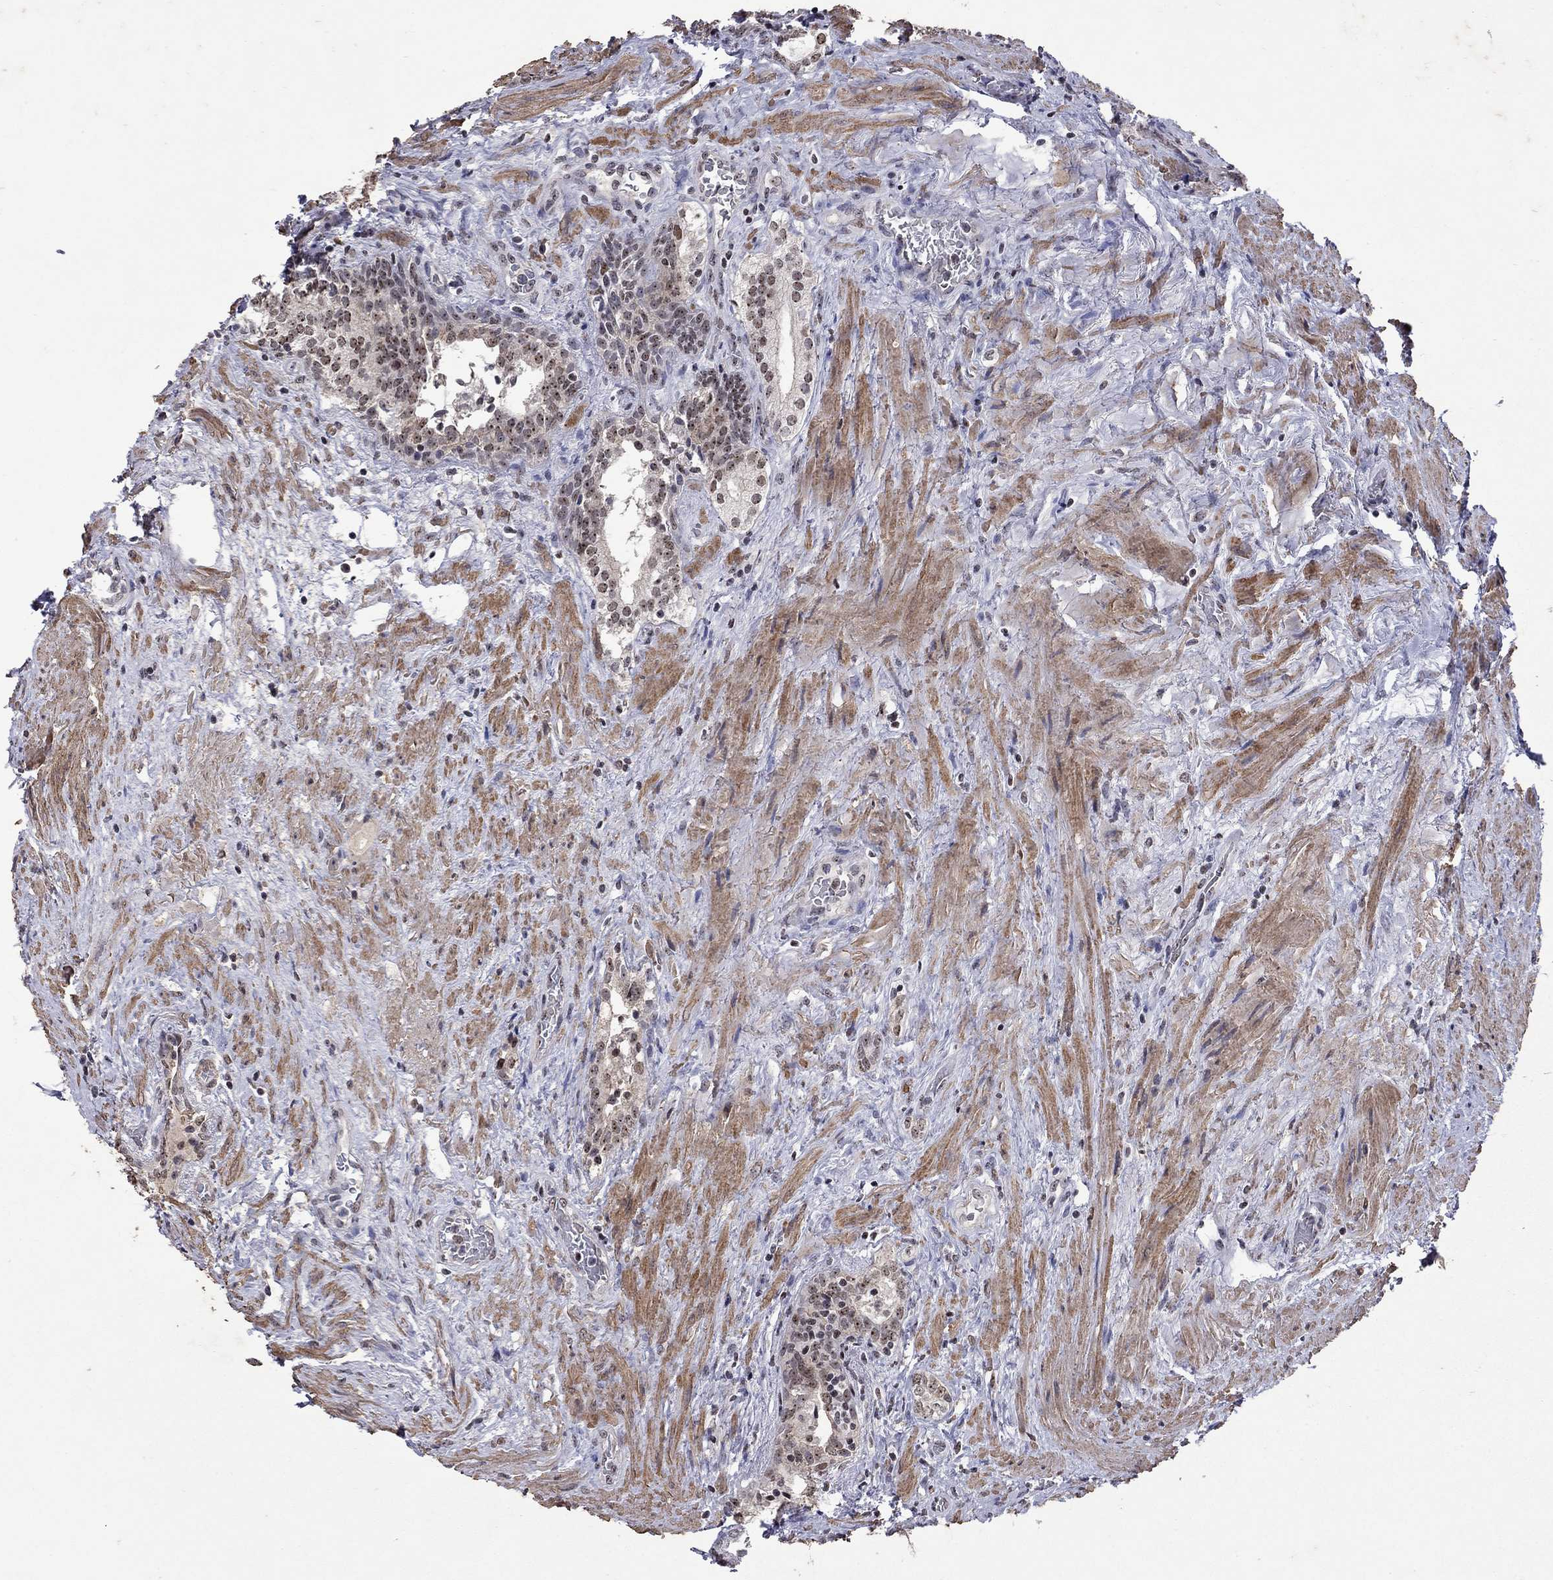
{"staining": {"intensity": "weak", "quantity": "25%-75%", "location": "nuclear"}, "tissue": "prostate cancer", "cell_type": "Tumor cells", "image_type": "cancer", "snomed": [{"axis": "morphology", "description": "Adenocarcinoma, NOS"}, {"axis": "morphology", "description": "Adenocarcinoma, High grade"}, {"axis": "topography", "description": "Prostate"}], "caption": "There is low levels of weak nuclear positivity in tumor cells of prostate cancer (adenocarcinoma (high-grade)), as demonstrated by immunohistochemical staining (brown color).", "gene": "SPOUT1", "patient": {"sex": "male", "age": 61}}